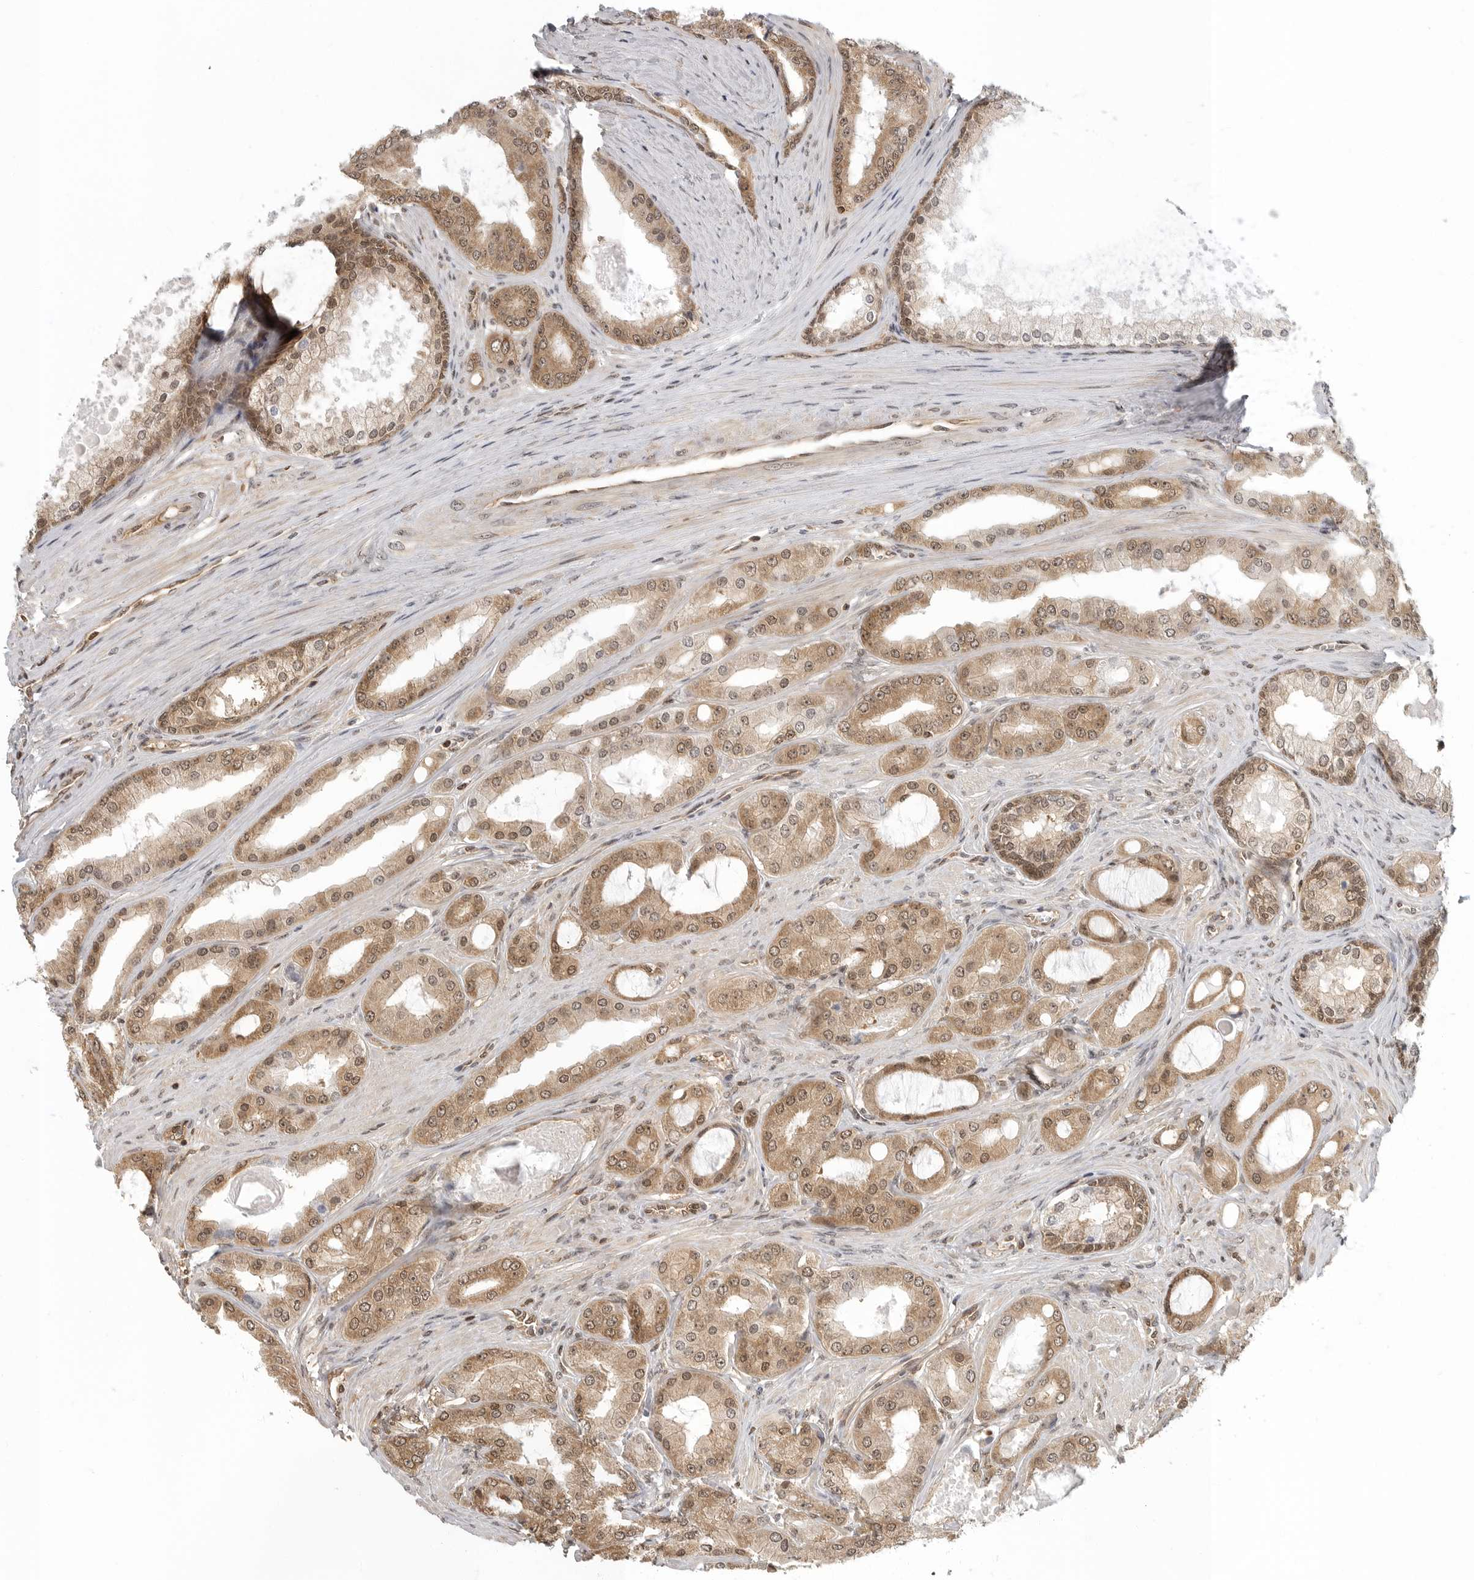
{"staining": {"intensity": "moderate", "quantity": ">75%", "location": "cytoplasmic/membranous,nuclear"}, "tissue": "prostate cancer", "cell_type": "Tumor cells", "image_type": "cancer", "snomed": [{"axis": "morphology", "description": "Adenocarcinoma, High grade"}, {"axis": "topography", "description": "Prostate"}], "caption": "Prostate cancer stained with a protein marker shows moderate staining in tumor cells.", "gene": "SZRD1", "patient": {"sex": "male", "age": 60}}